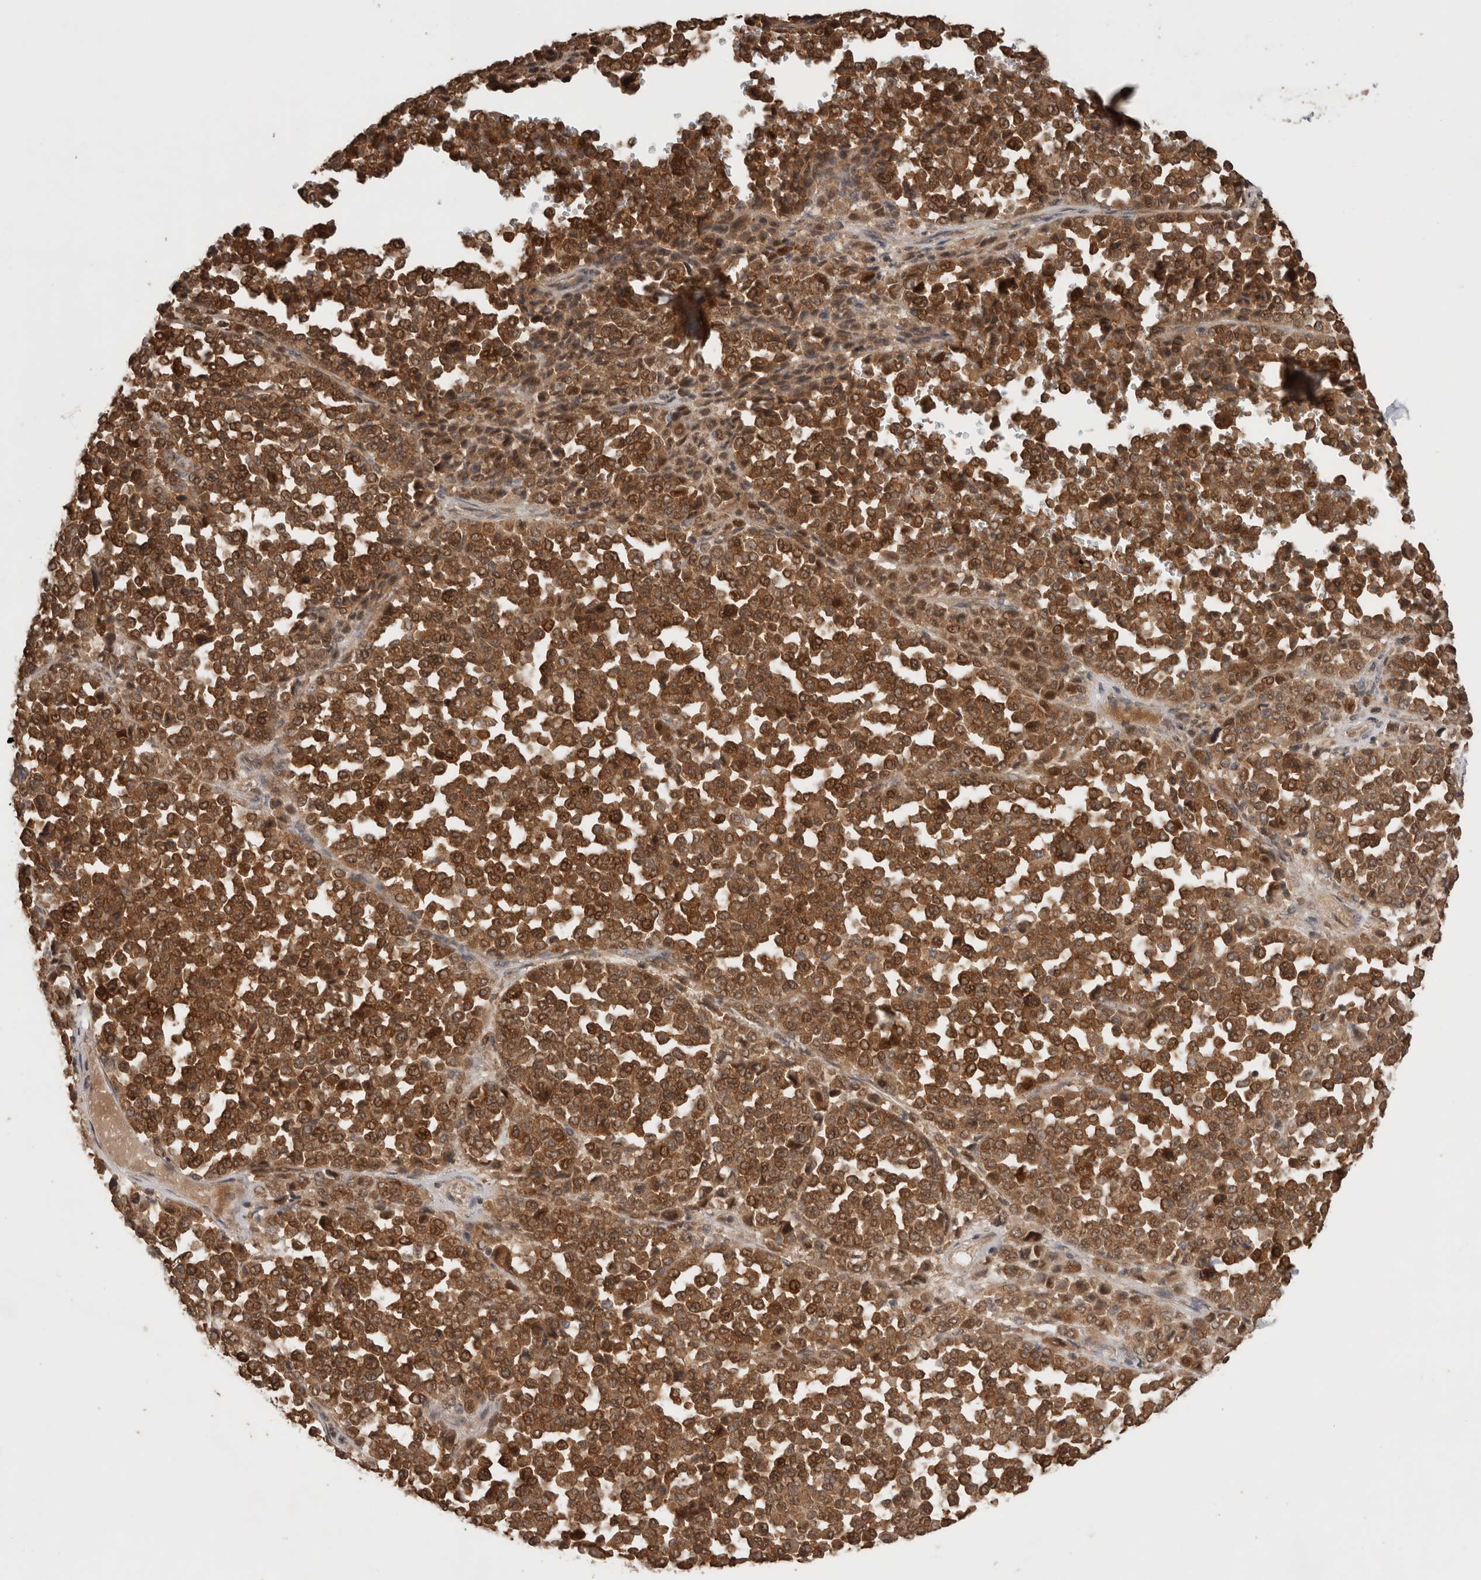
{"staining": {"intensity": "strong", "quantity": "25%-75%", "location": "cytoplasmic/membranous,nuclear"}, "tissue": "melanoma", "cell_type": "Tumor cells", "image_type": "cancer", "snomed": [{"axis": "morphology", "description": "Malignant melanoma, Metastatic site"}, {"axis": "topography", "description": "Pancreas"}], "caption": "Immunohistochemical staining of human malignant melanoma (metastatic site) exhibits high levels of strong cytoplasmic/membranous and nuclear protein positivity in approximately 25%-75% of tumor cells.", "gene": "OTUD7B", "patient": {"sex": "female", "age": 30}}